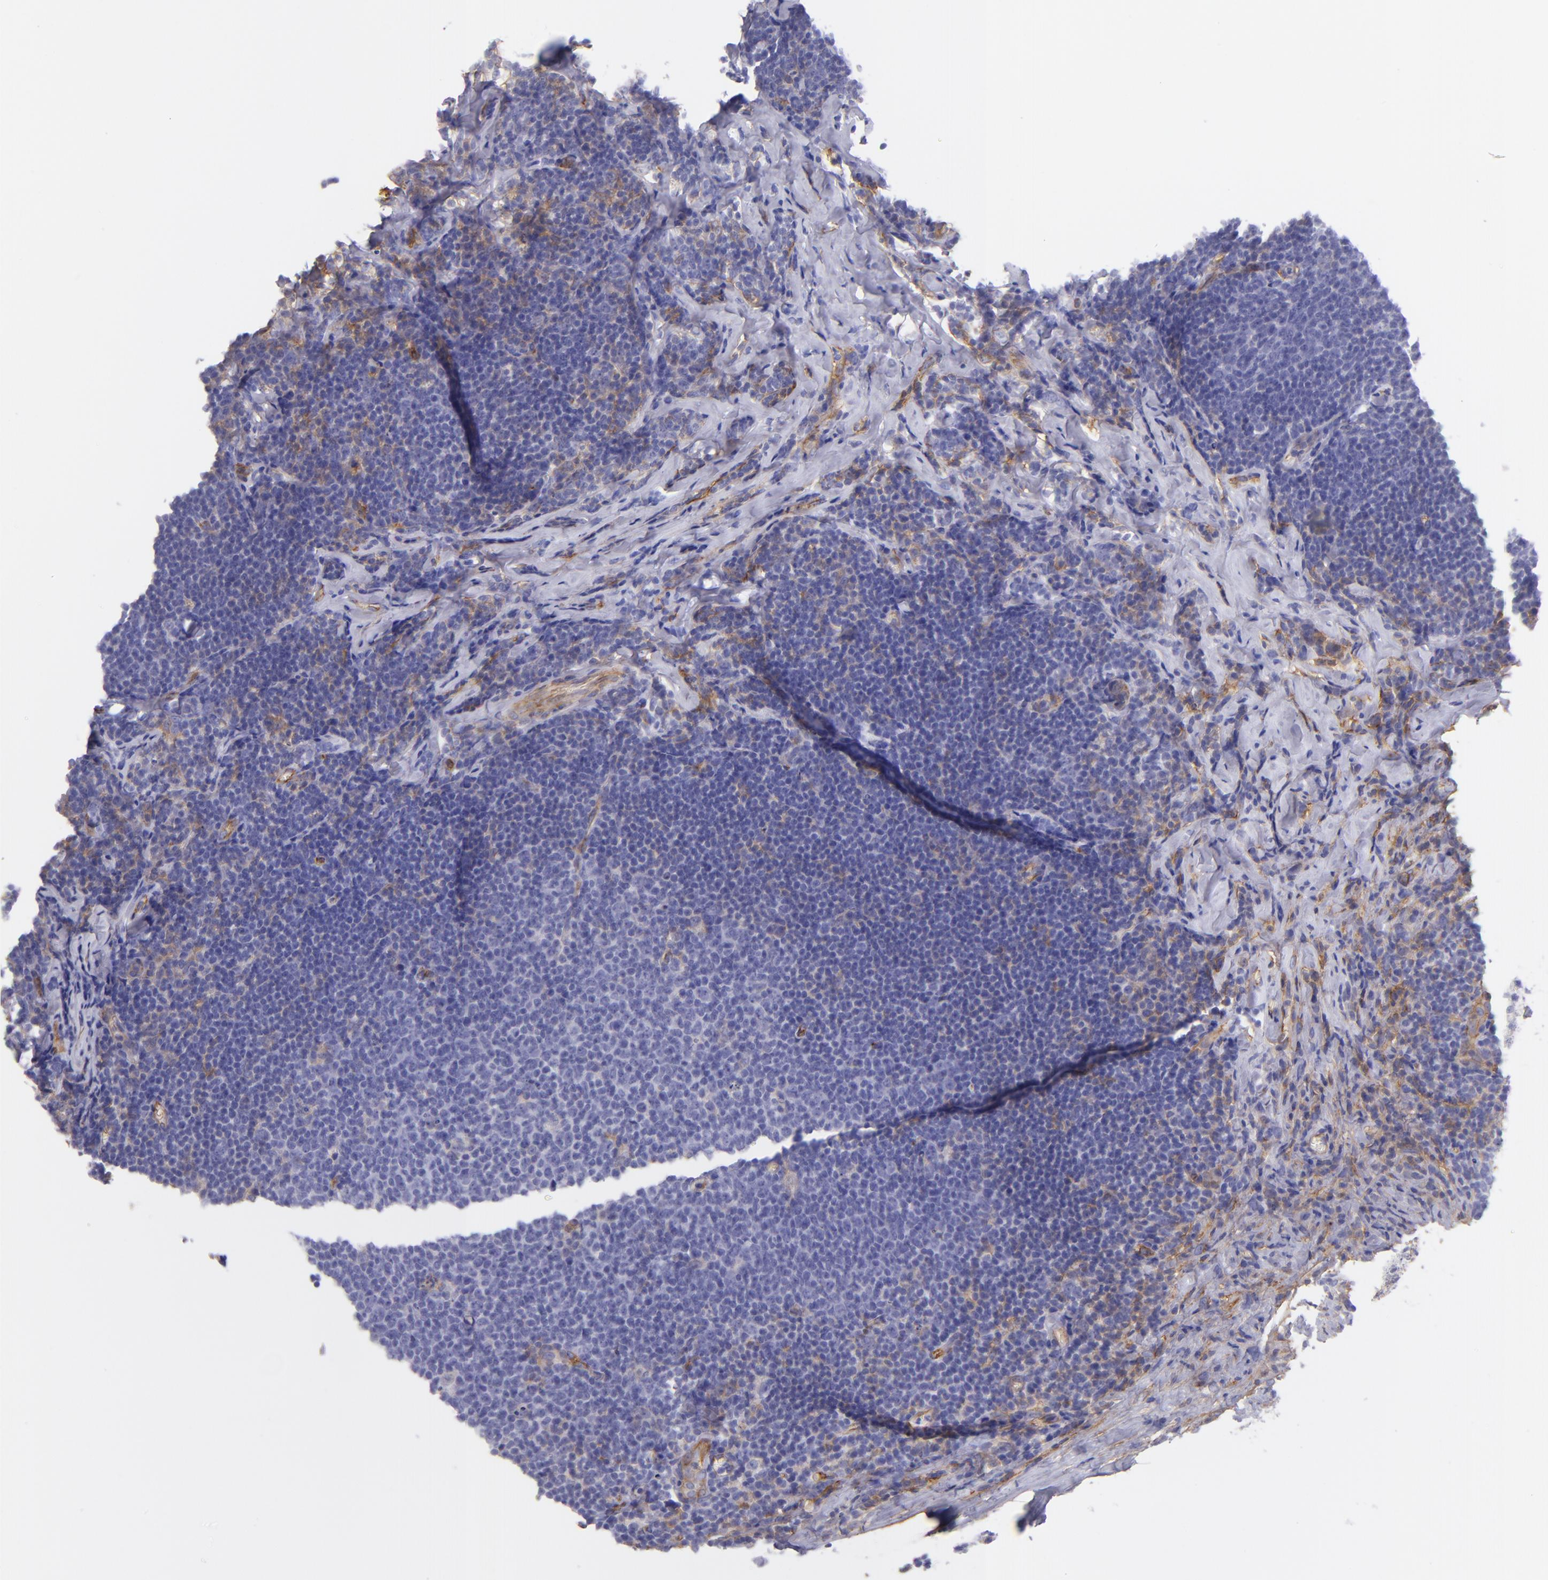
{"staining": {"intensity": "negative", "quantity": "none", "location": "none"}, "tissue": "lymphoma", "cell_type": "Tumor cells", "image_type": "cancer", "snomed": [{"axis": "morphology", "description": "Malignant lymphoma, non-Hodgkin's type, Low grade"}, {"axis": "topography", "description": "Lymph node"}], "caption": "Tumor cells show no significant positivity in lymphoma. (DAB (3,3'-diaminobenzidine) IHC, high magnification).", "gene": "ENTPD1", "patient": {"sex": "male", "age": 74}}